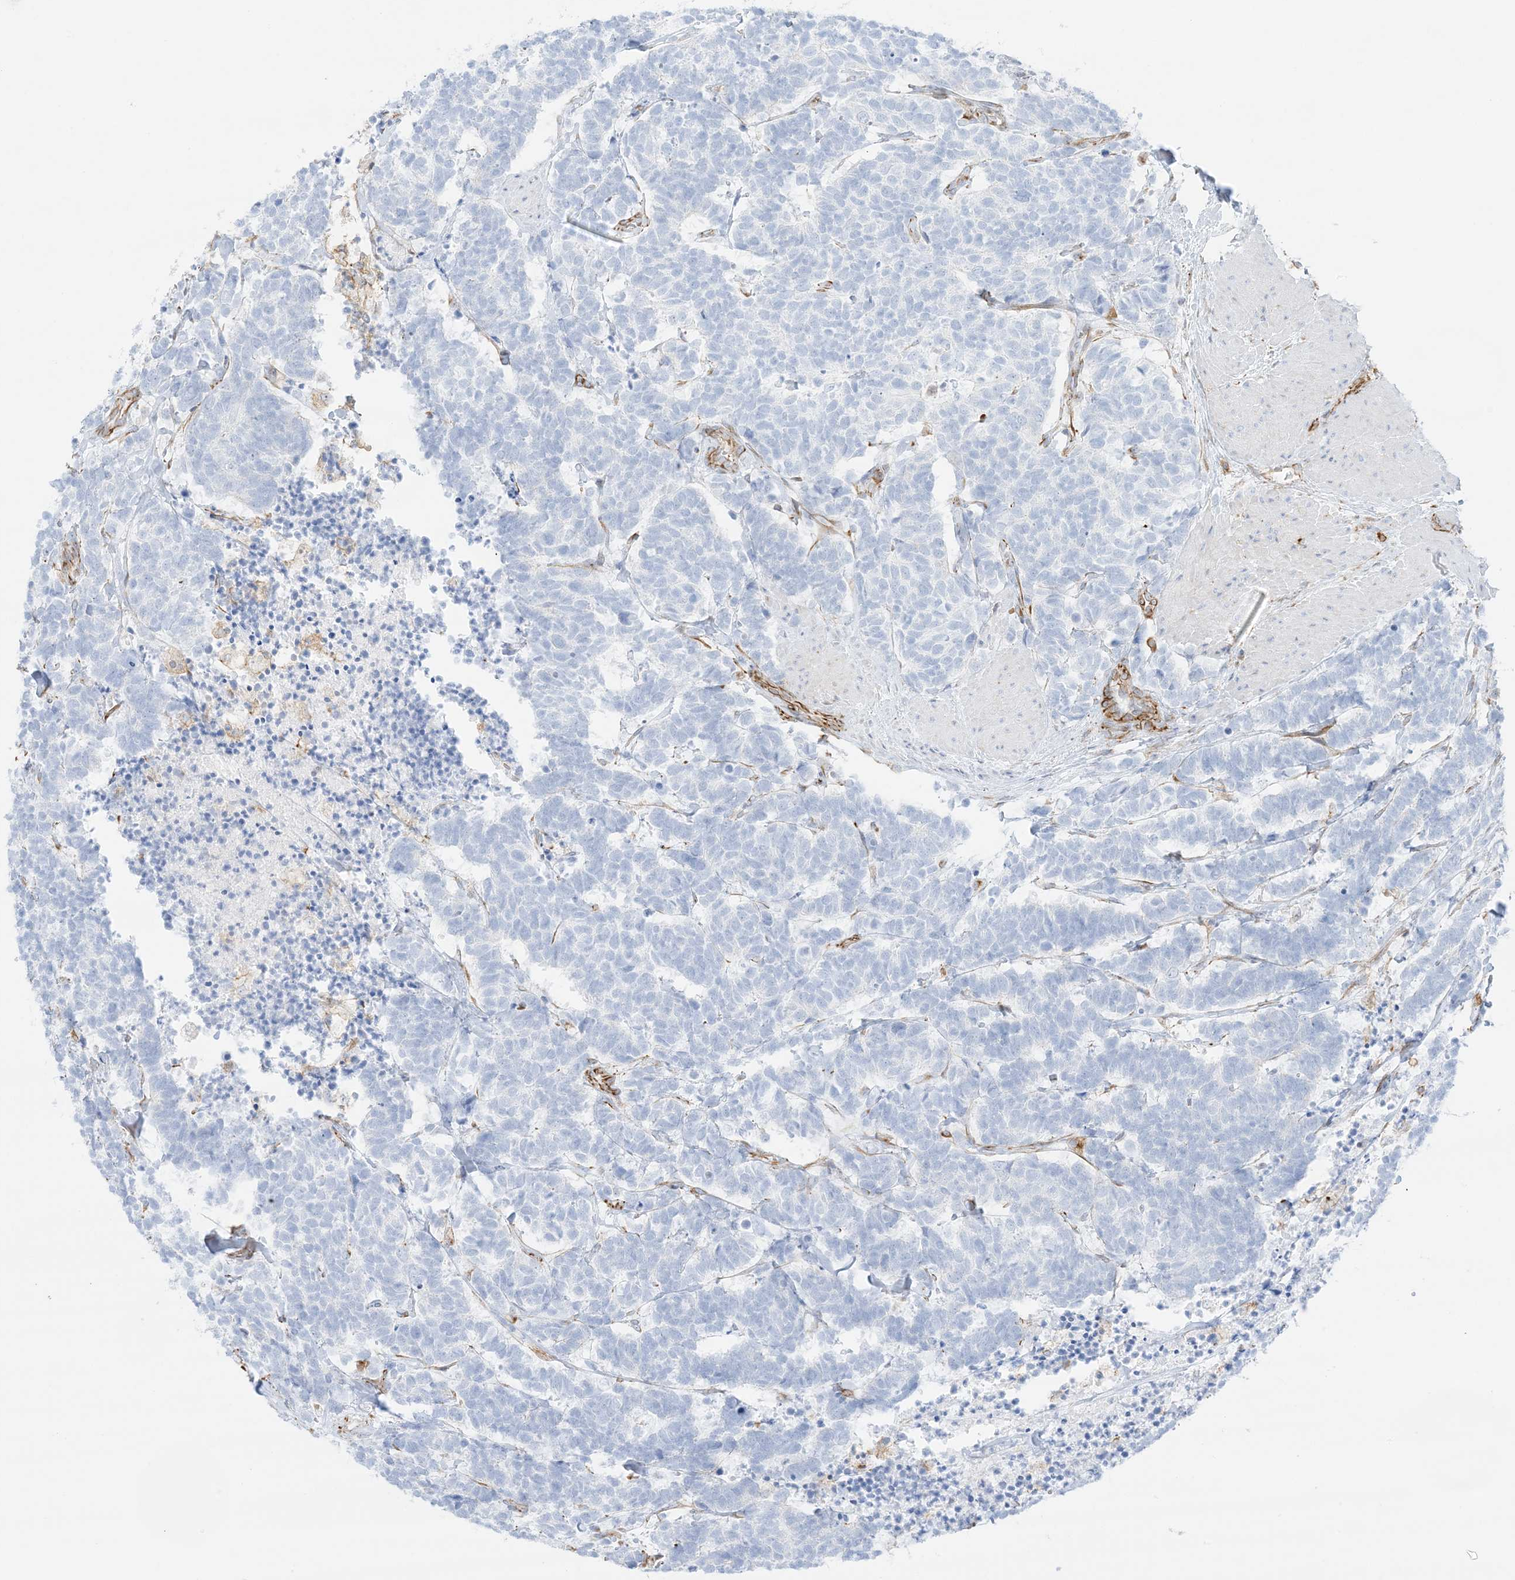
{"staining": {"intensity": "negative", "quantity": "none", "location": "none"}, "tissue": "carcinoid", "cell_type": "Tumor cells", "image_type": "cancer", "snomed": [{"axis": "morphology", "description": "Carcinoma, NOS"}, {"axis": "morphology", "description": "Carcinoid, malignant, NOS"}, {"axis": "topography", "description": "Urinary bladder"}], "caption": "An image of carcinoid stained for a protein demonstrates no brown staining in tumor cells.", "gene": "PID1", "patient": {"sex": "male", "age": 57}}